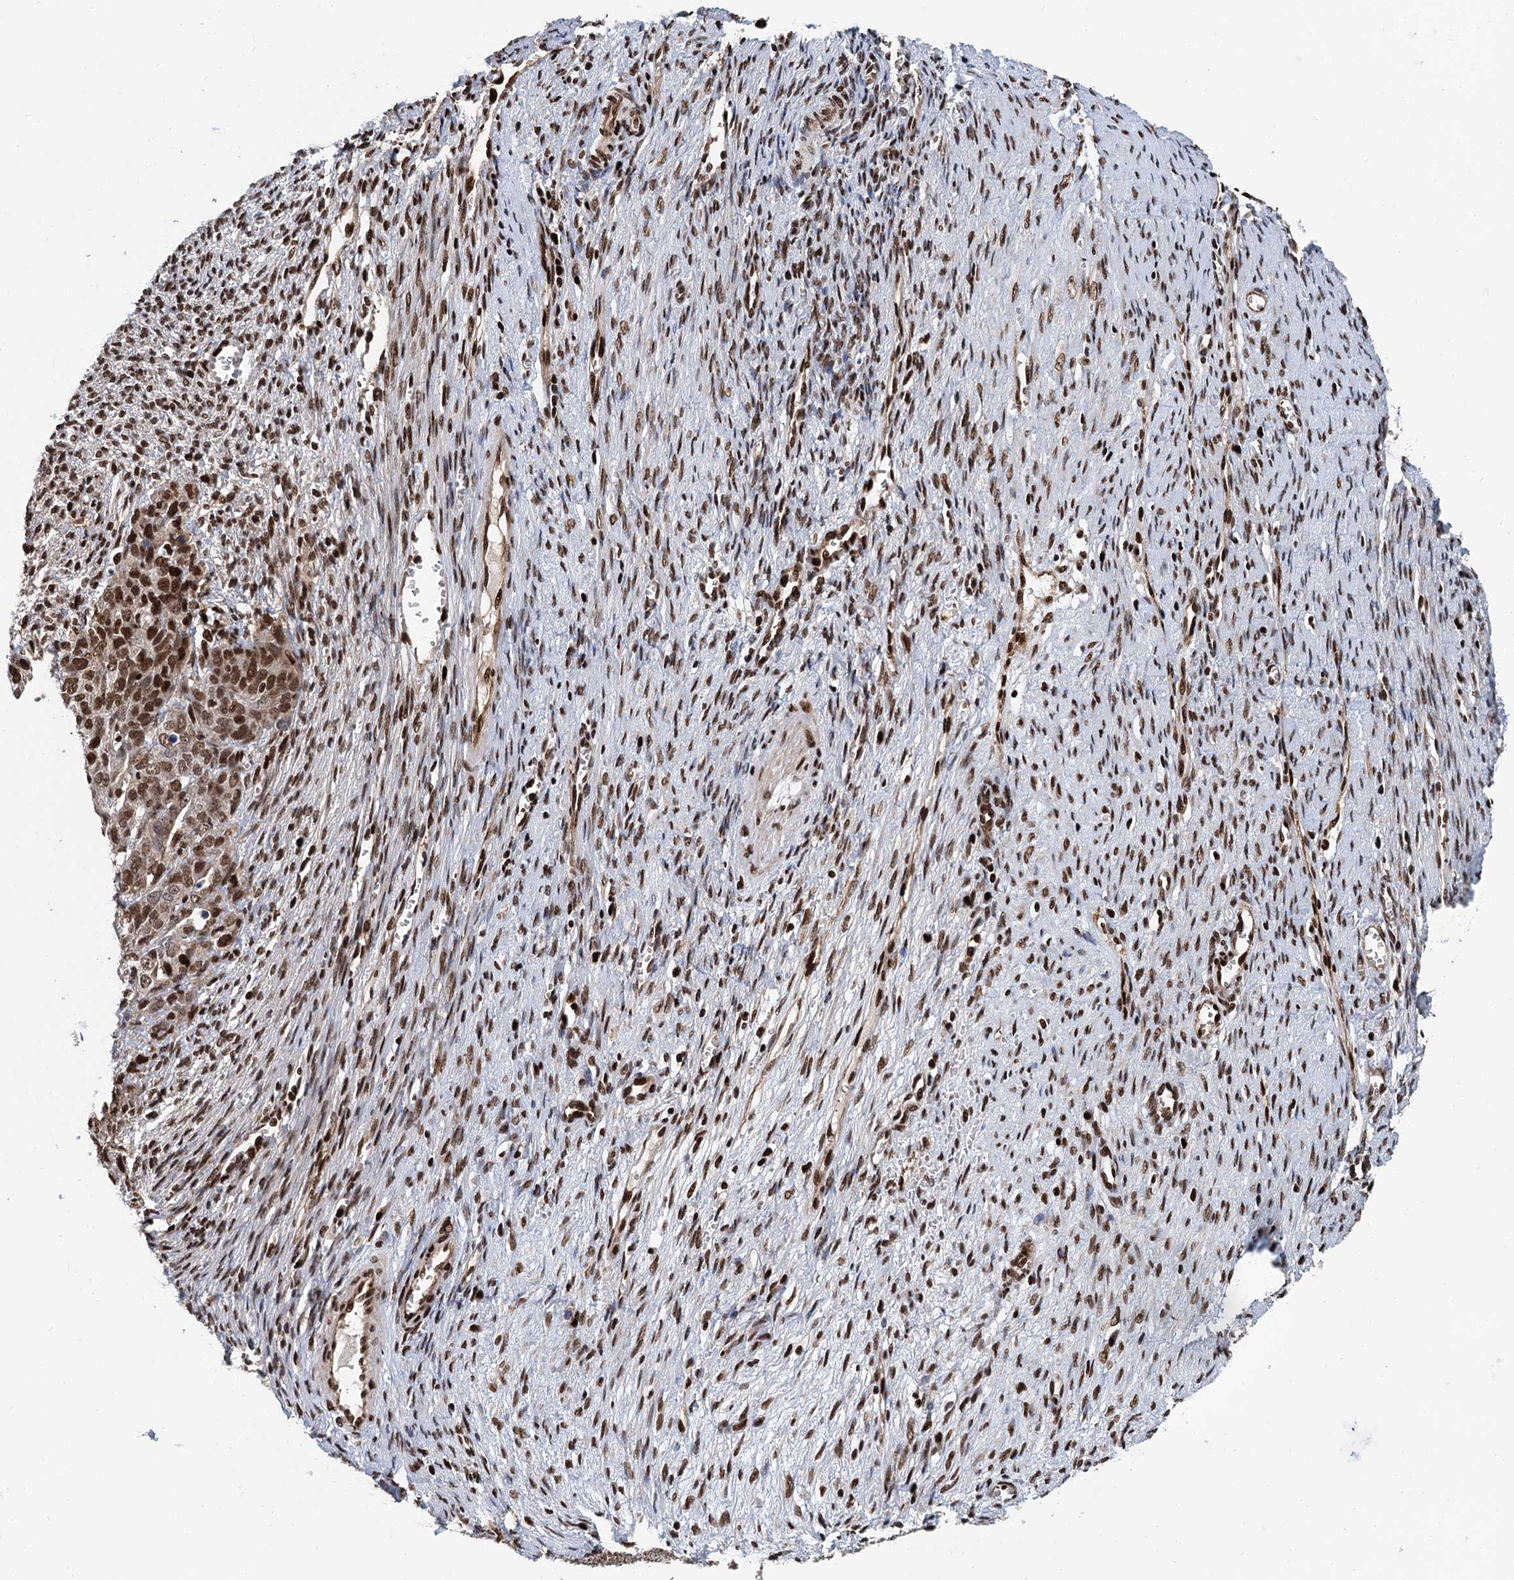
{"staining": {"intensity": "moderate", "quantity": ">75%", "location": "nuclear"}, "tissue": "ovarian cancer", "cell_type": "Tumor cells", "image_type": "cancer", "snomed": [{"axis": "morphology", "description": "Cystadenocarcinoma, serous, NOS"}, {"axis": "topography", "description": "Ovary"}], "caption": "Ovarian cancer stained with a protein marker exhibits moderate staining in tumor cells.", "gene": "PPP4R1", "patient": {"sex": "female", "age": 44}}